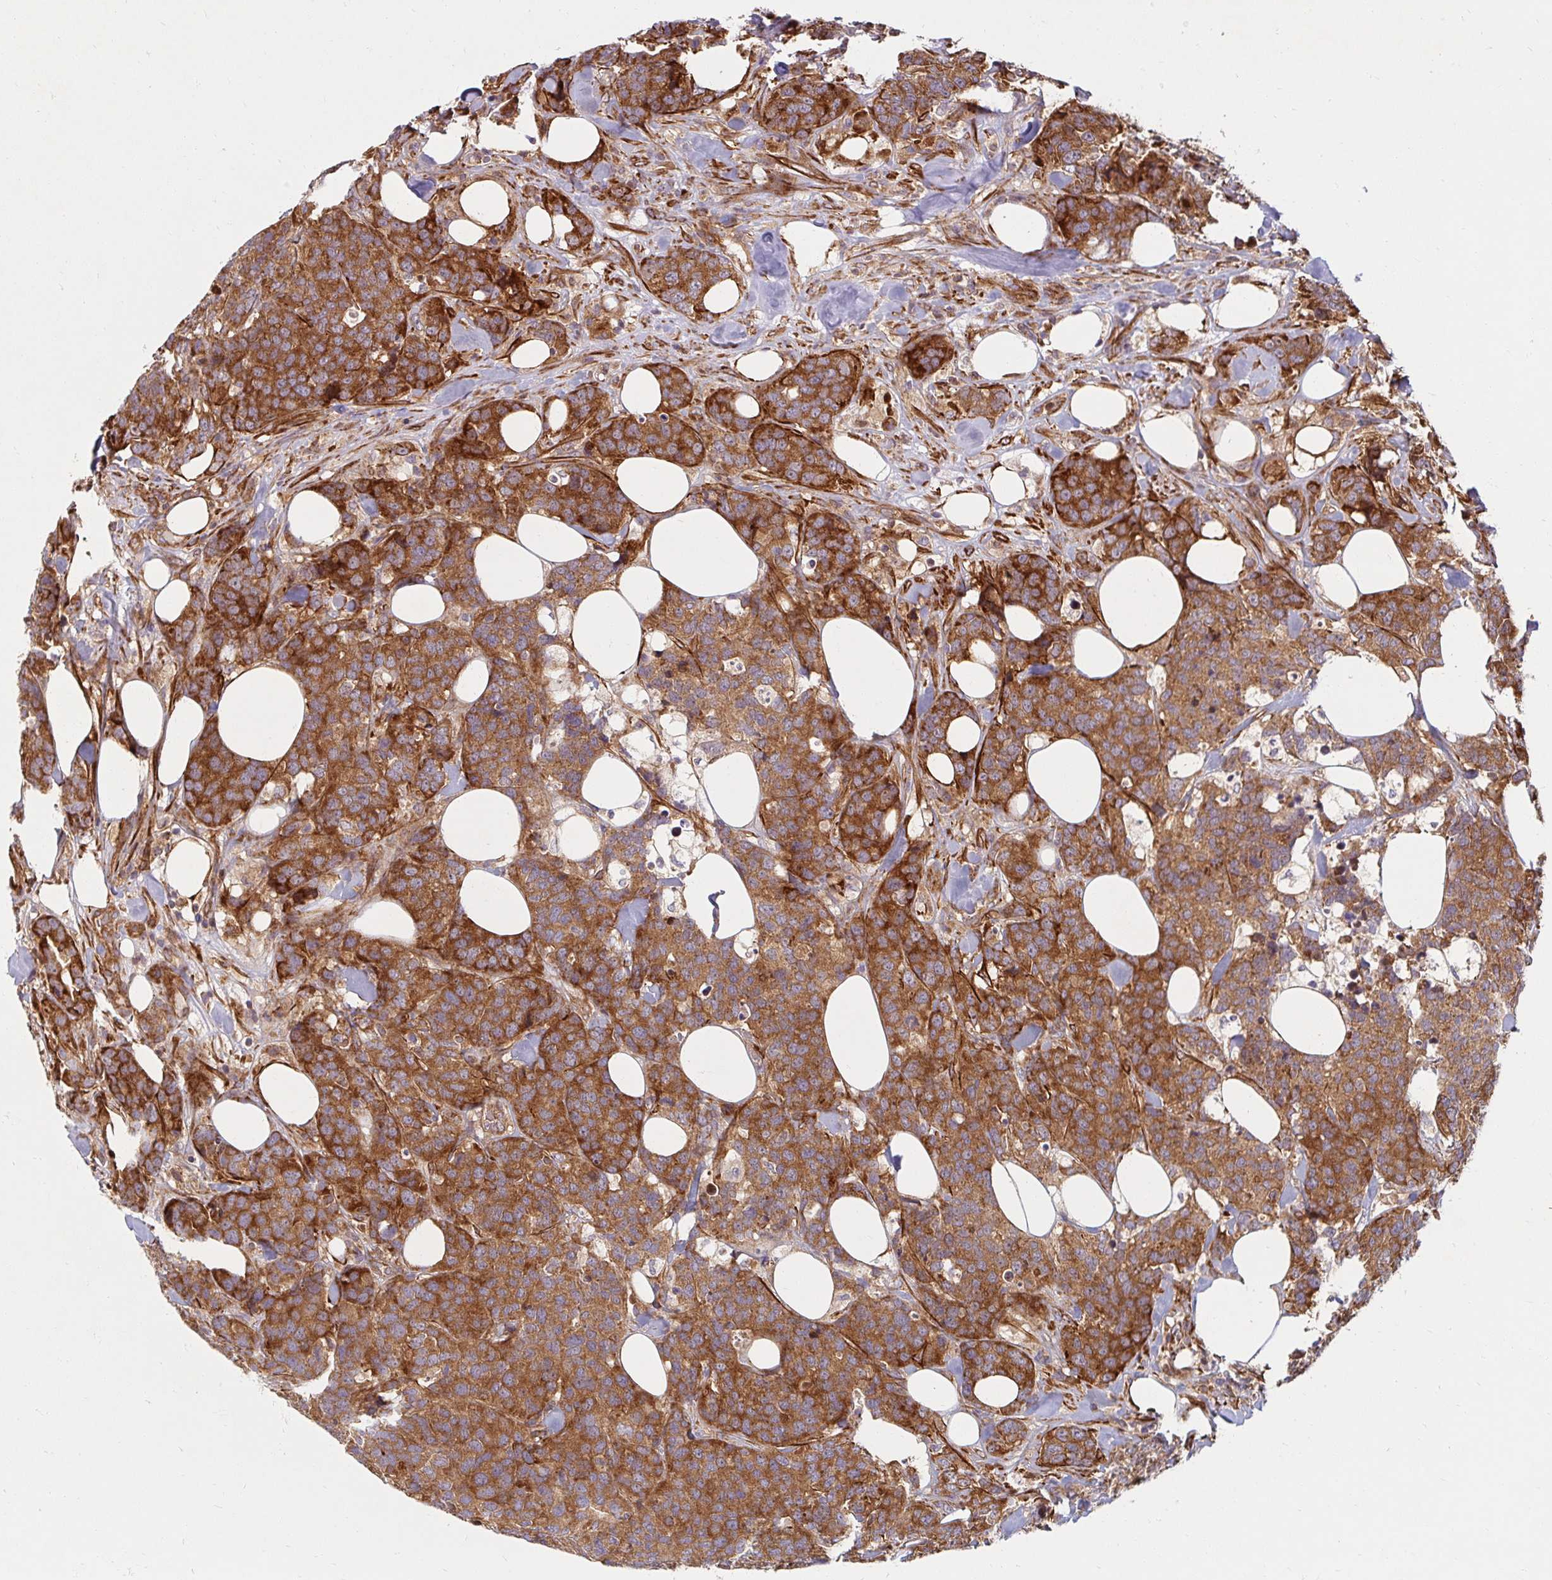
{"staining": {"intensity": "strong", "quantity": ">75%", "location": "cytoplasmic/membranous"}, "tissue": "breast cancer", "cell_type": "Tumor cells", "image_type": "cancer", "snomed": [{"axis": "morphology", "description": "Lobular carcinoma"}, {"axis": "topography", "description": "Breast"}], "caption": "Tumor cells show strong cytoplasmic/membranous expression in about >75% of cells in breast cancer (lobular carcinoma).", "gene": "BTF3", "patient": {"sex": "female", "age": 59}}